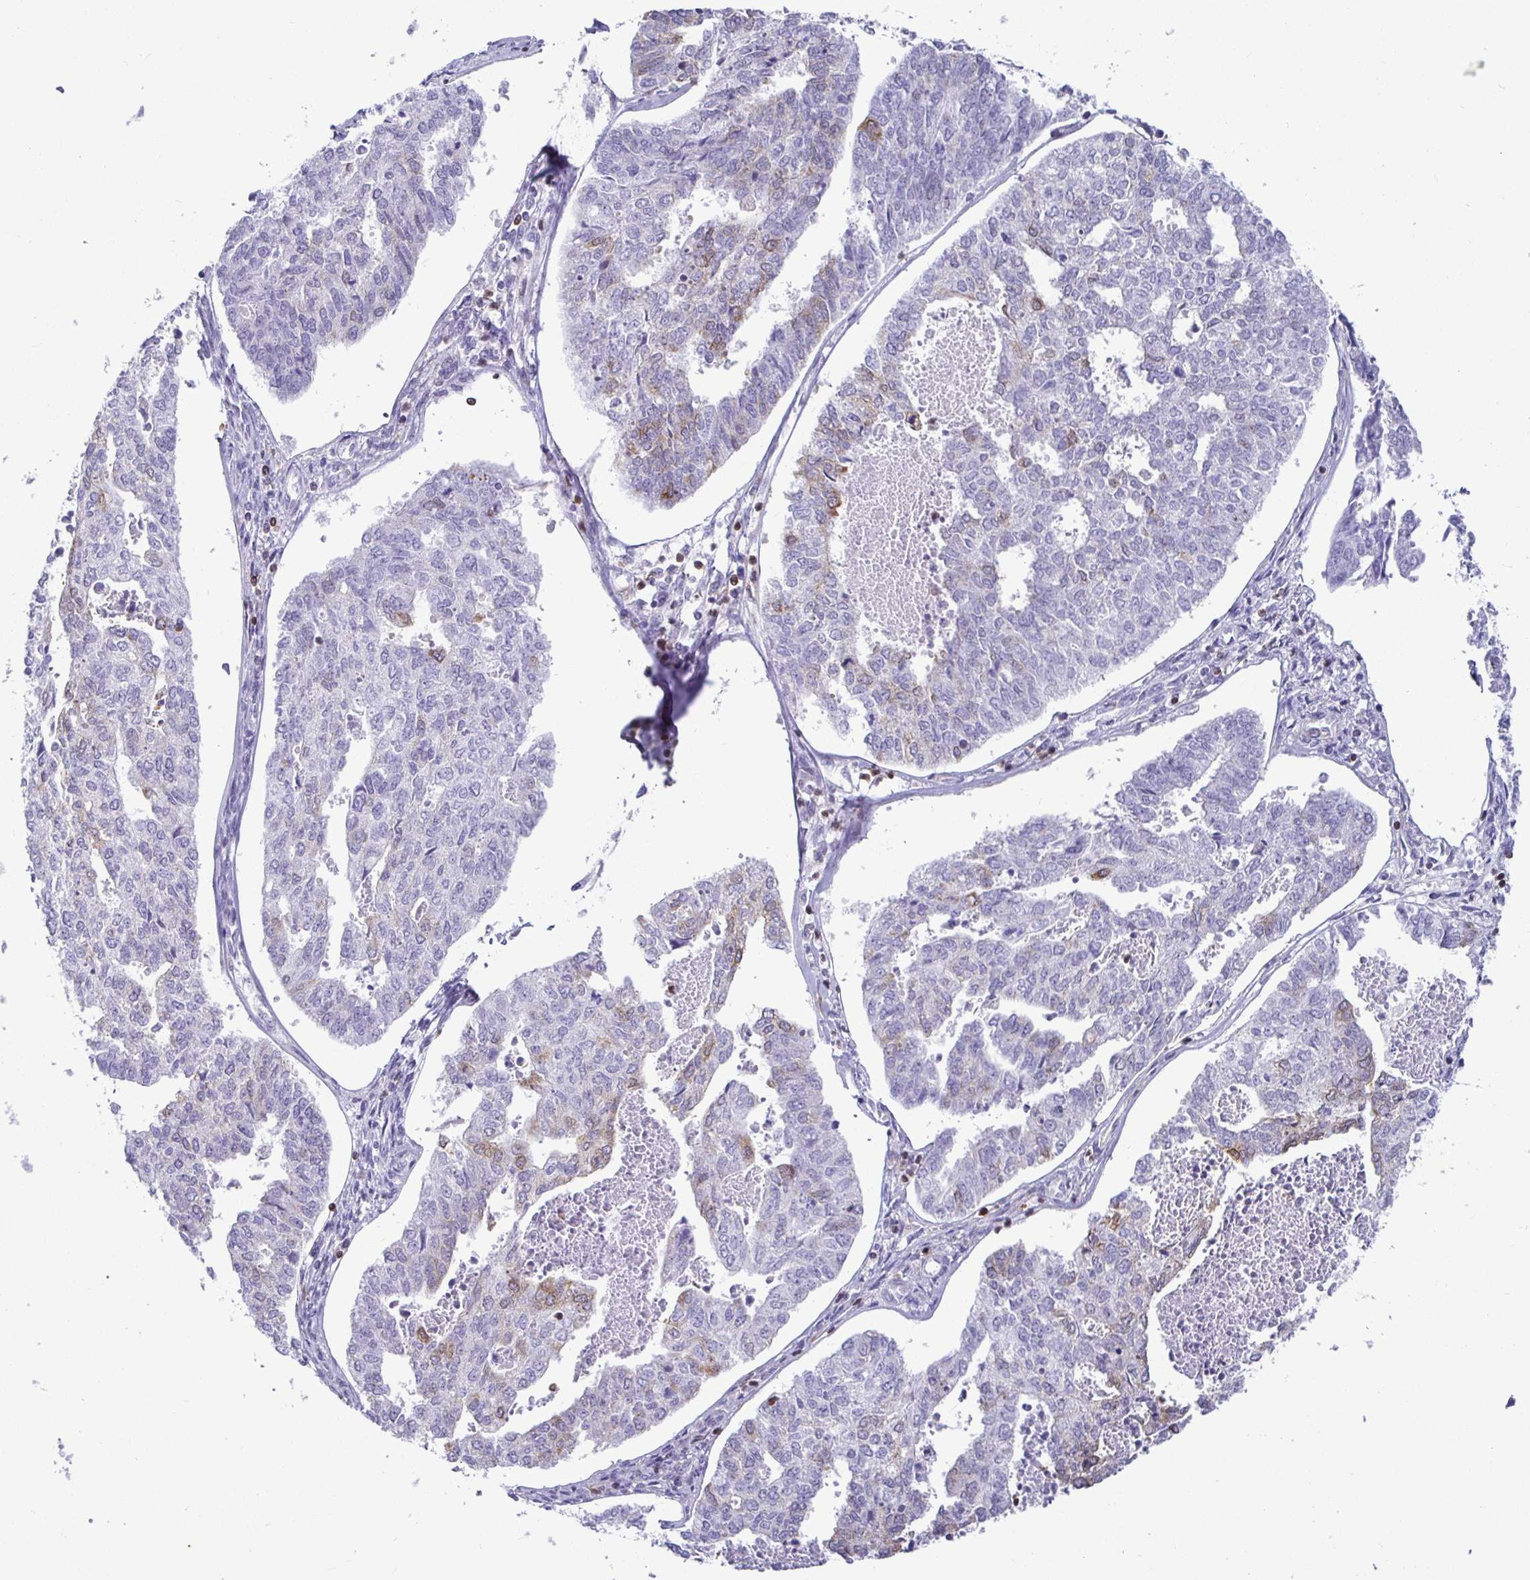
{"staining": {"intensity": "negative", "quantity": "none", "location": "none"}, "tissue": "endometrial cancer", "cell_type": "Tumor cells", "image_type": "cancer", "snomed": [{"axis": "morphology", "description": "Adenocarcinoma, NOS"}, {"axis": "topography", "description": "Endometrium"}], "caption": "DAB immunohistochemical staining of human endometrial cancer displays no significant expression in tumor cells.", "gene": "TP53I11", "patient": {"sex": "female", "age": 73}}